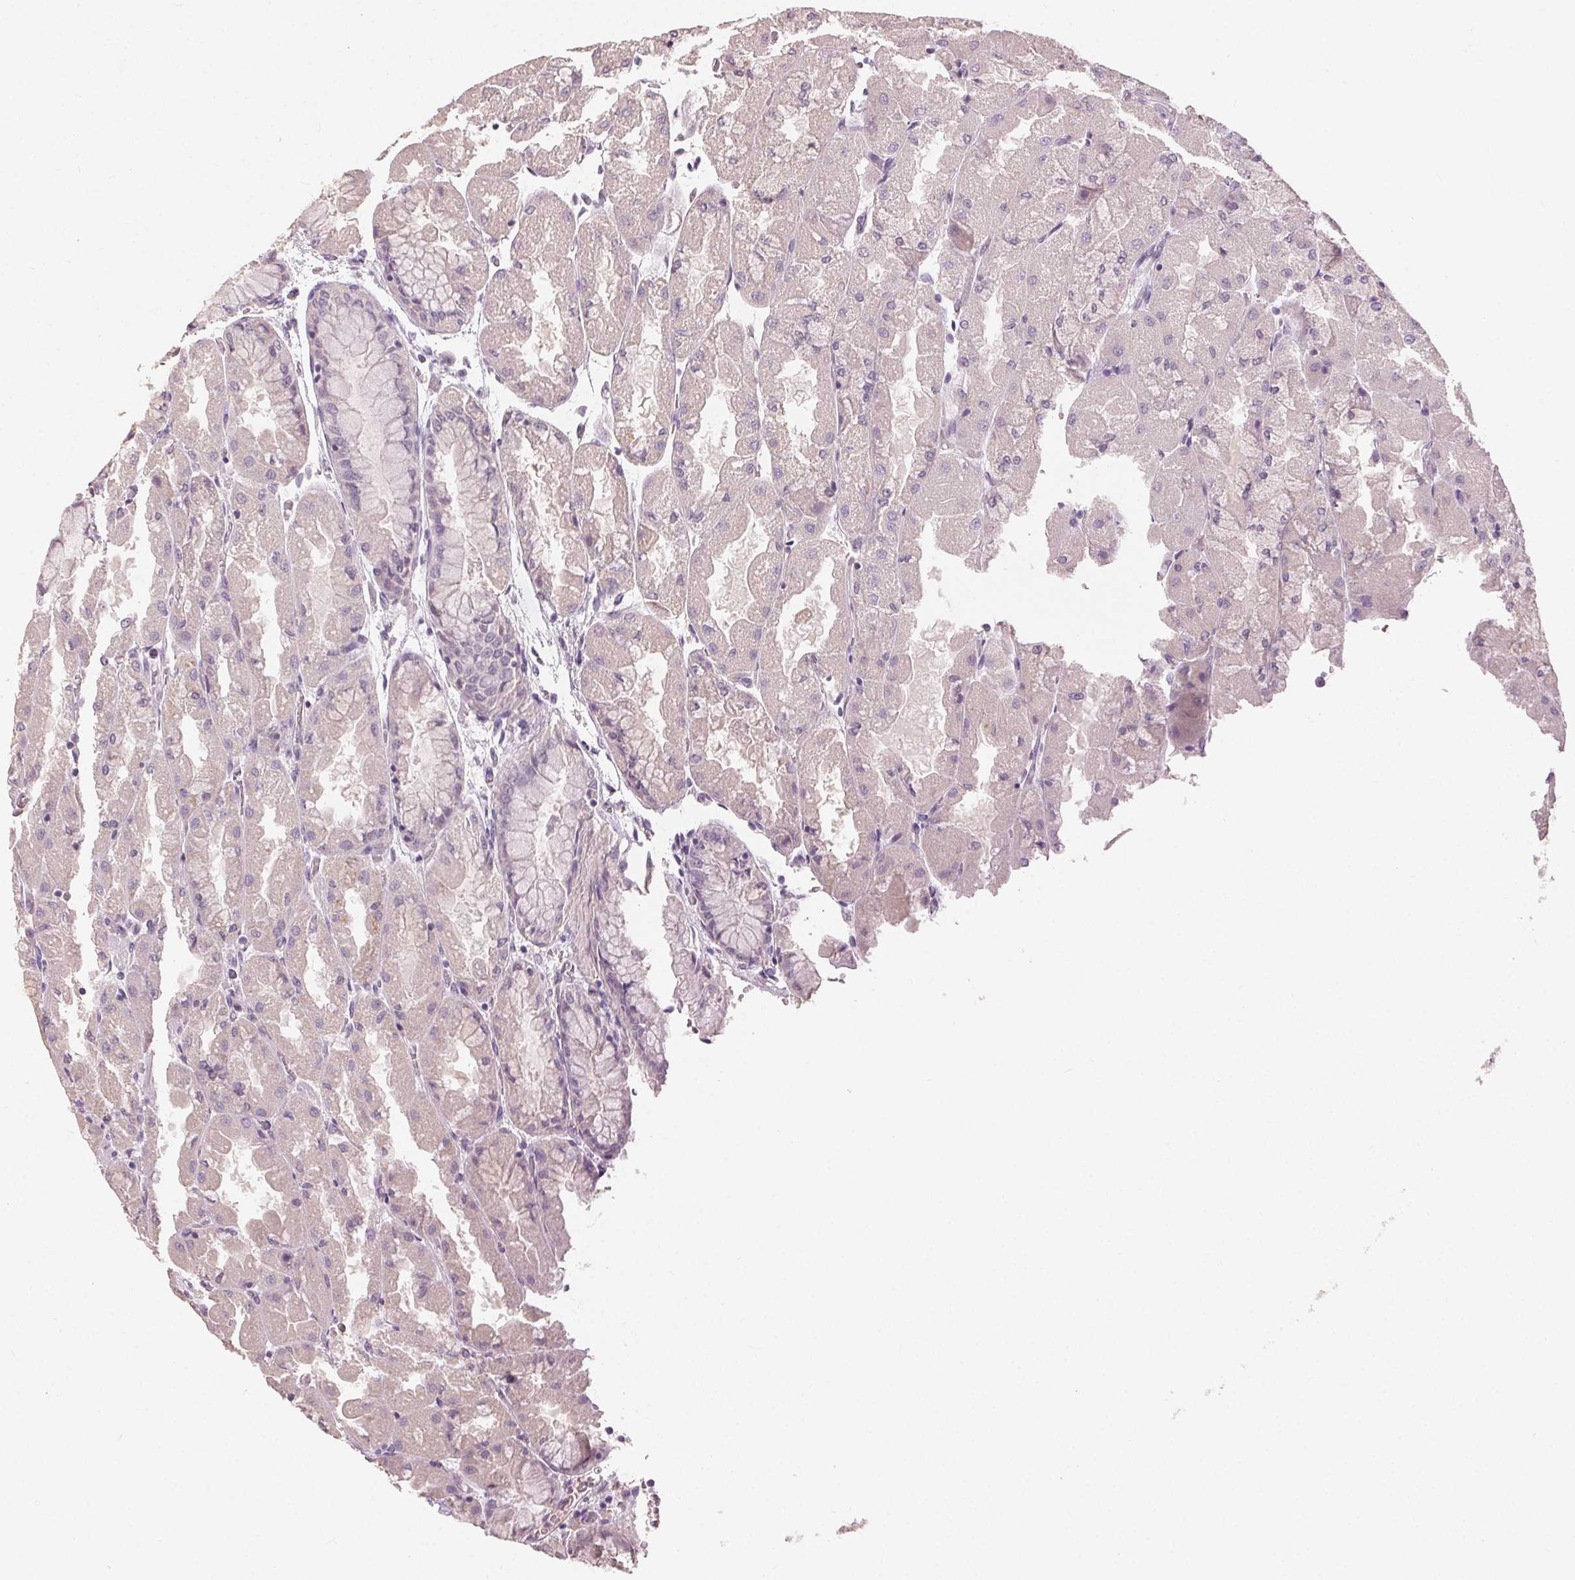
{"staining": {"intensity": "negative", "quantity": "none", "location": "none"}, "tissue": "stomach", "cell_type": "Glandular cells", "image_type": "normal", "snomed": [{"axis": "morphology", "description": "Normal tissue, NOS"}, {"axis": "topography", "description": "Stomach"}], "caption": "Immunohistochemical staining of benign human stomach shows no significant staining in glandular cells.", "gene": "CLTRN", "patient": {"sex": "female", "age": 61}}